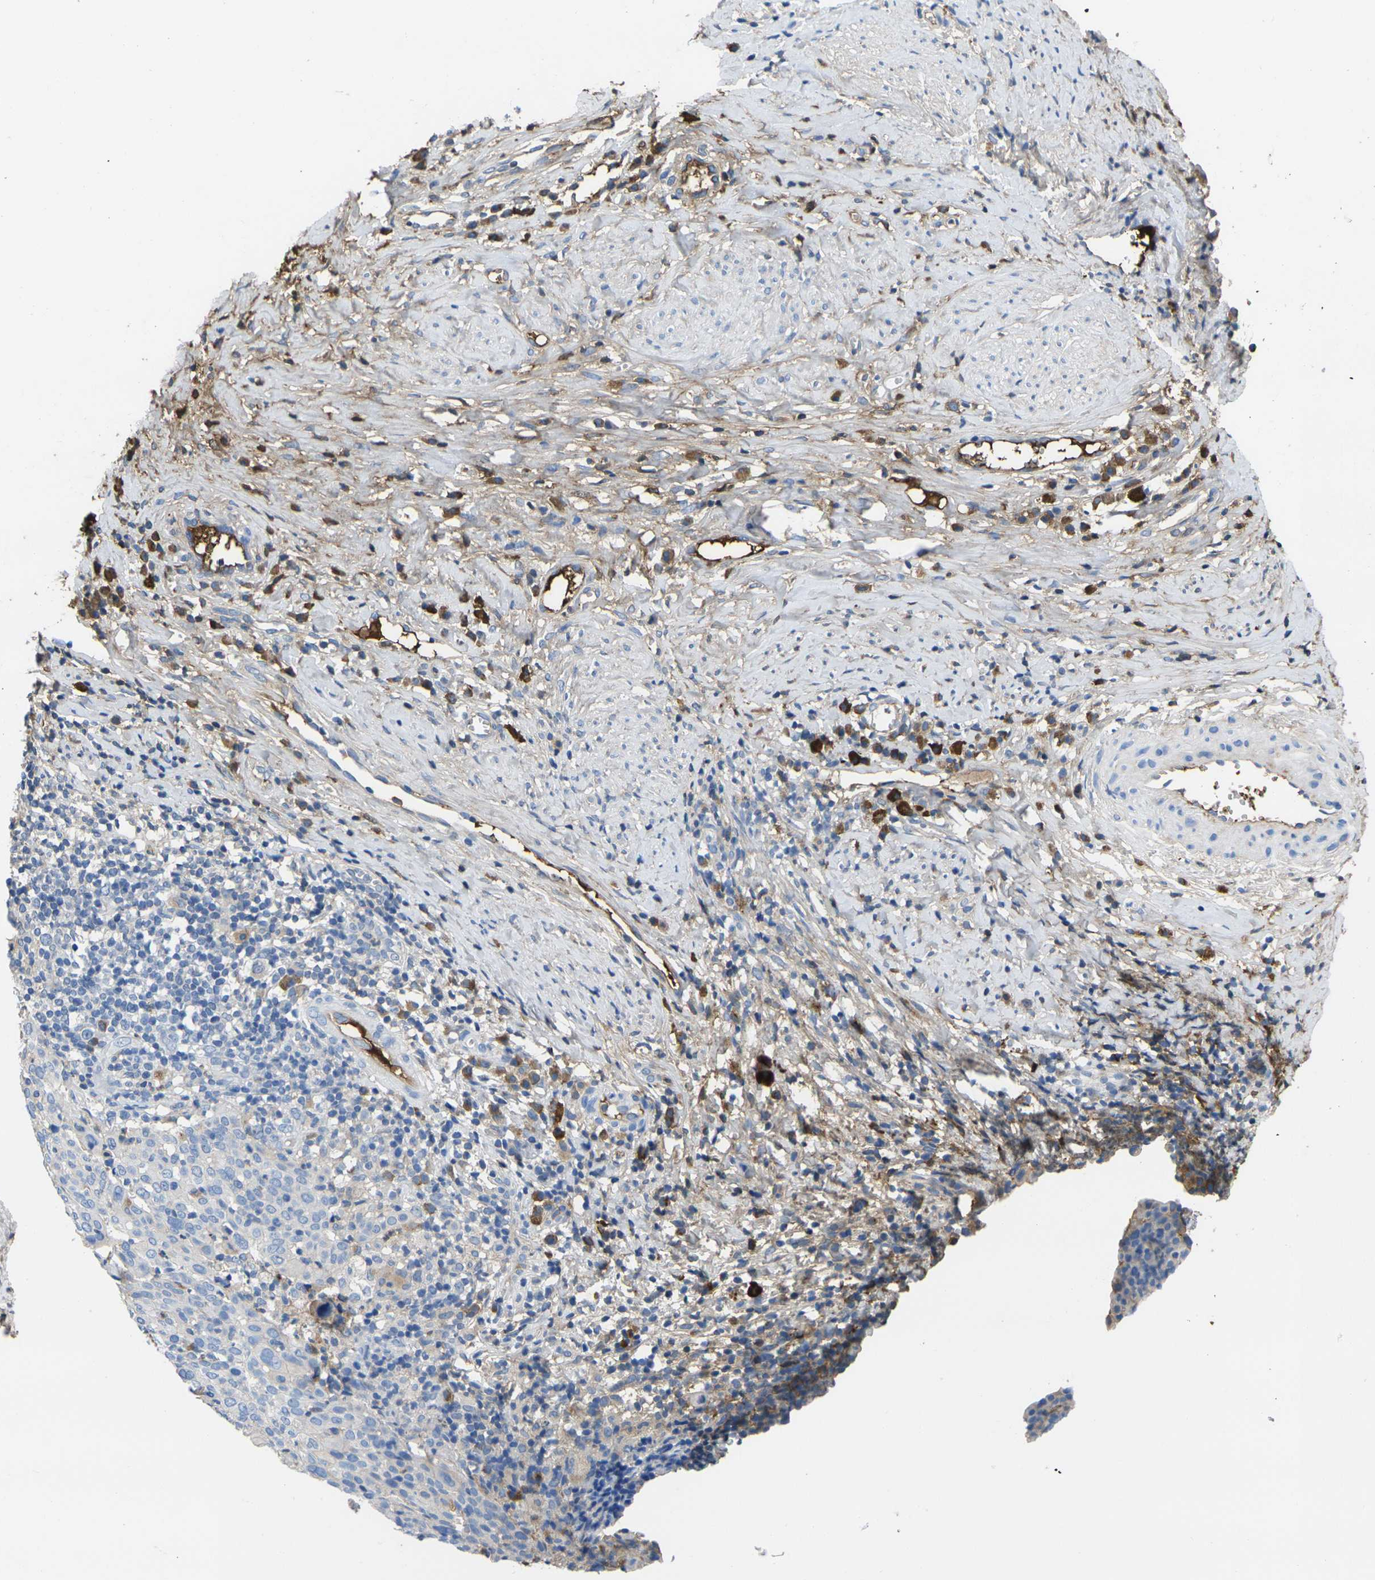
{"staining": {"intensity": "weak", "quantity": "<25%", "location": "cytoplasmic/membranous"}, "tissue": "cervical cancer", "cell_type": "Tumor cells", "image_type": "cancer", "snomed": [{"axis": "morphology", "description": "Squamous cell carcinoma, NOS"}, {"axis": "topography", "description": "Cervix"}], "caption": "Immunohistochemistry image of human cervical cancer (squamous cell carcinoma) stained for a protein (brown), which demonstrates no expression in tumor cells.", "gene": "GREM2", "patient": {"sex": "female", "age": 40}}